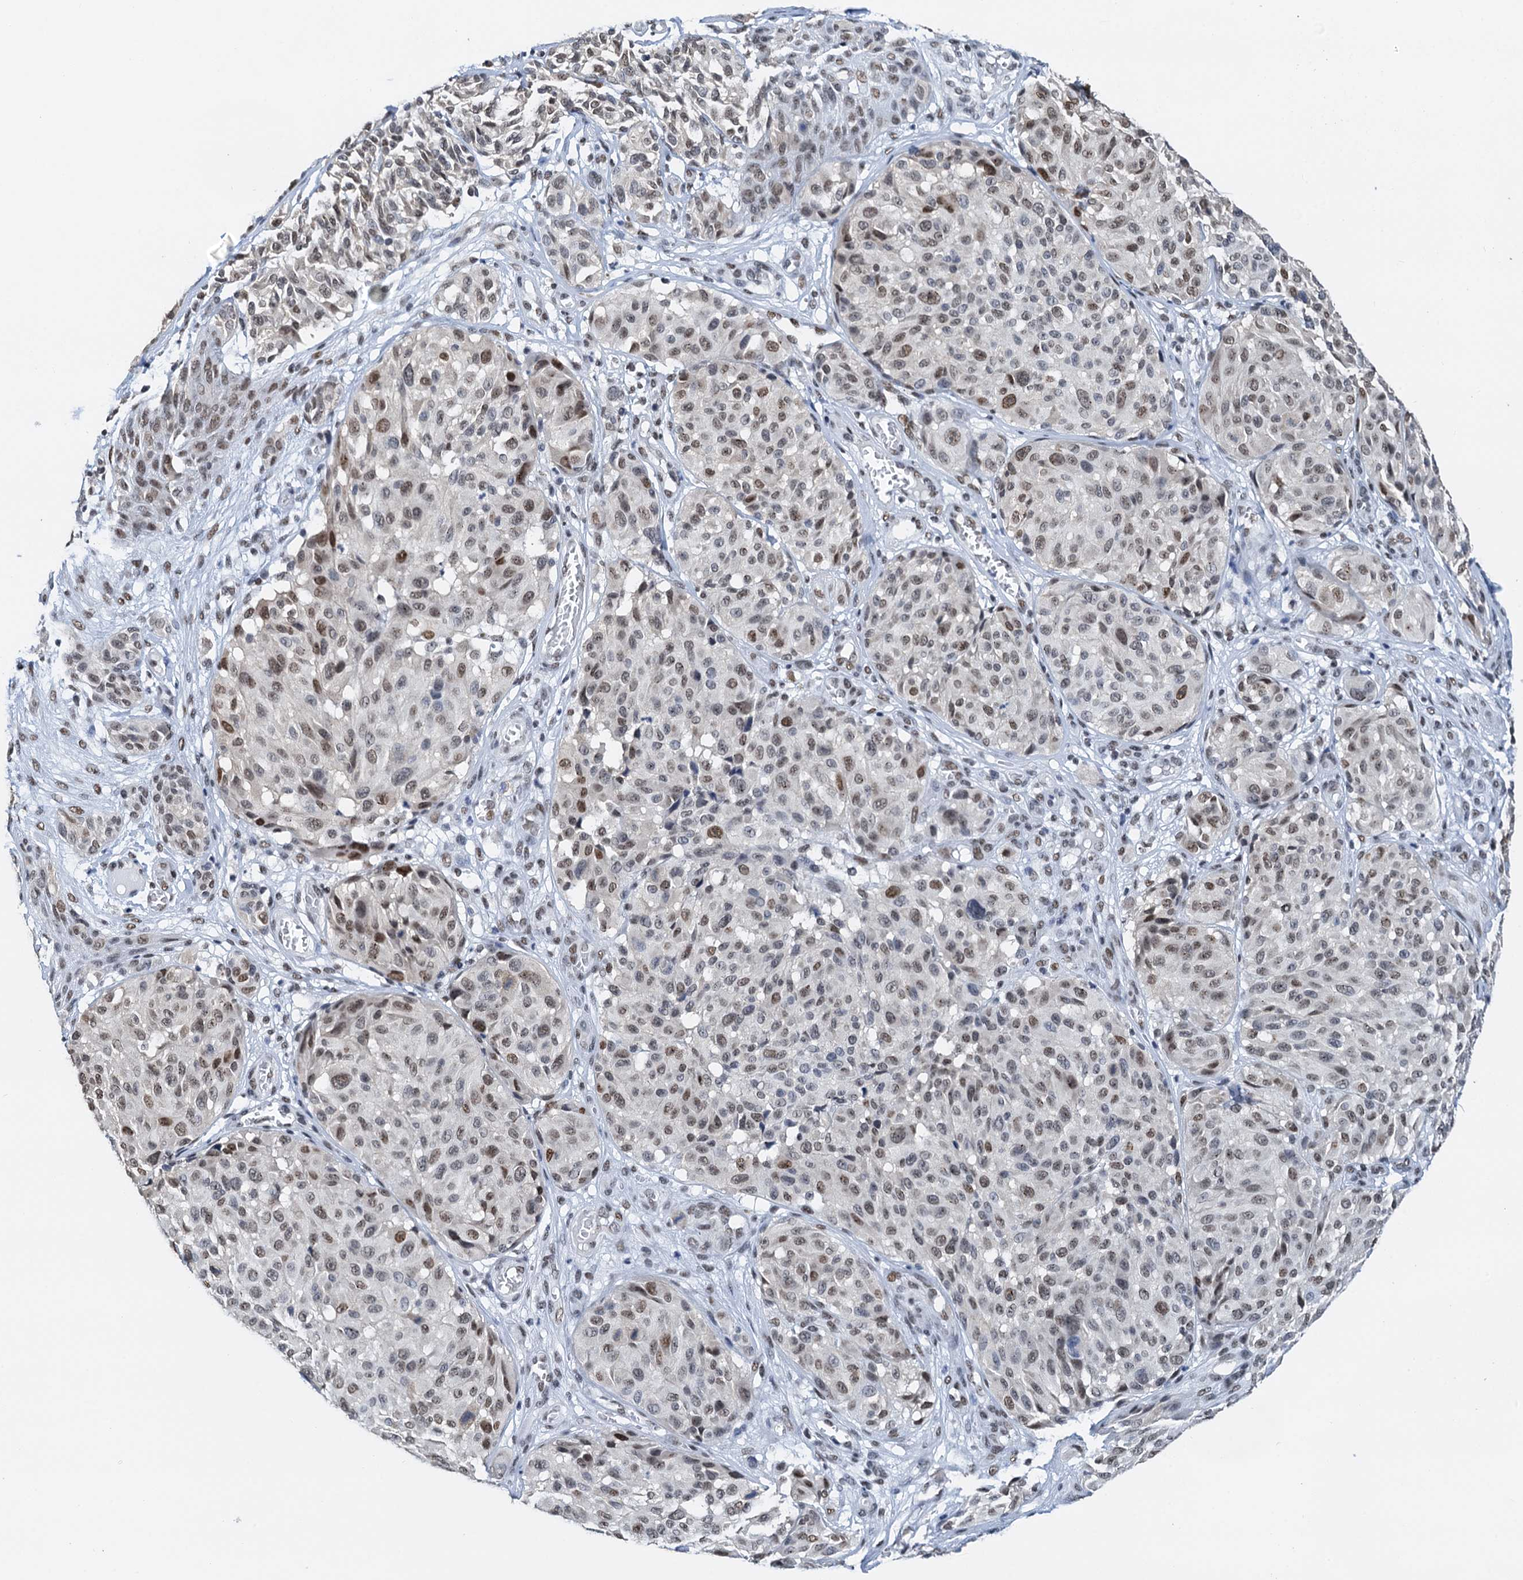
{"staining": {"intensity": "moderate", "quantity": "25%-75%", "location": "nuclear"}, "tissue": "melanoma", "cell_type": "Tumor cells", "image_type": "cancer", "snomed": [{"axis": "morphology", "description": "Malignant melanoma, NOS"}, {"axis": "topography", "description": "Skin"}], "caption": "Immunohistochemical staining of human melanoma displays moderate nuclear protein expression in about 25%-75% of tumor cells. (Stains: DAB (3,3'-diaminobenzidine) in brown, nuclei in blue, Microscopy: brightfield microscopy at high magnification).", "gene": "SLTM", "patient": {"sex": "male", "age": 83}}